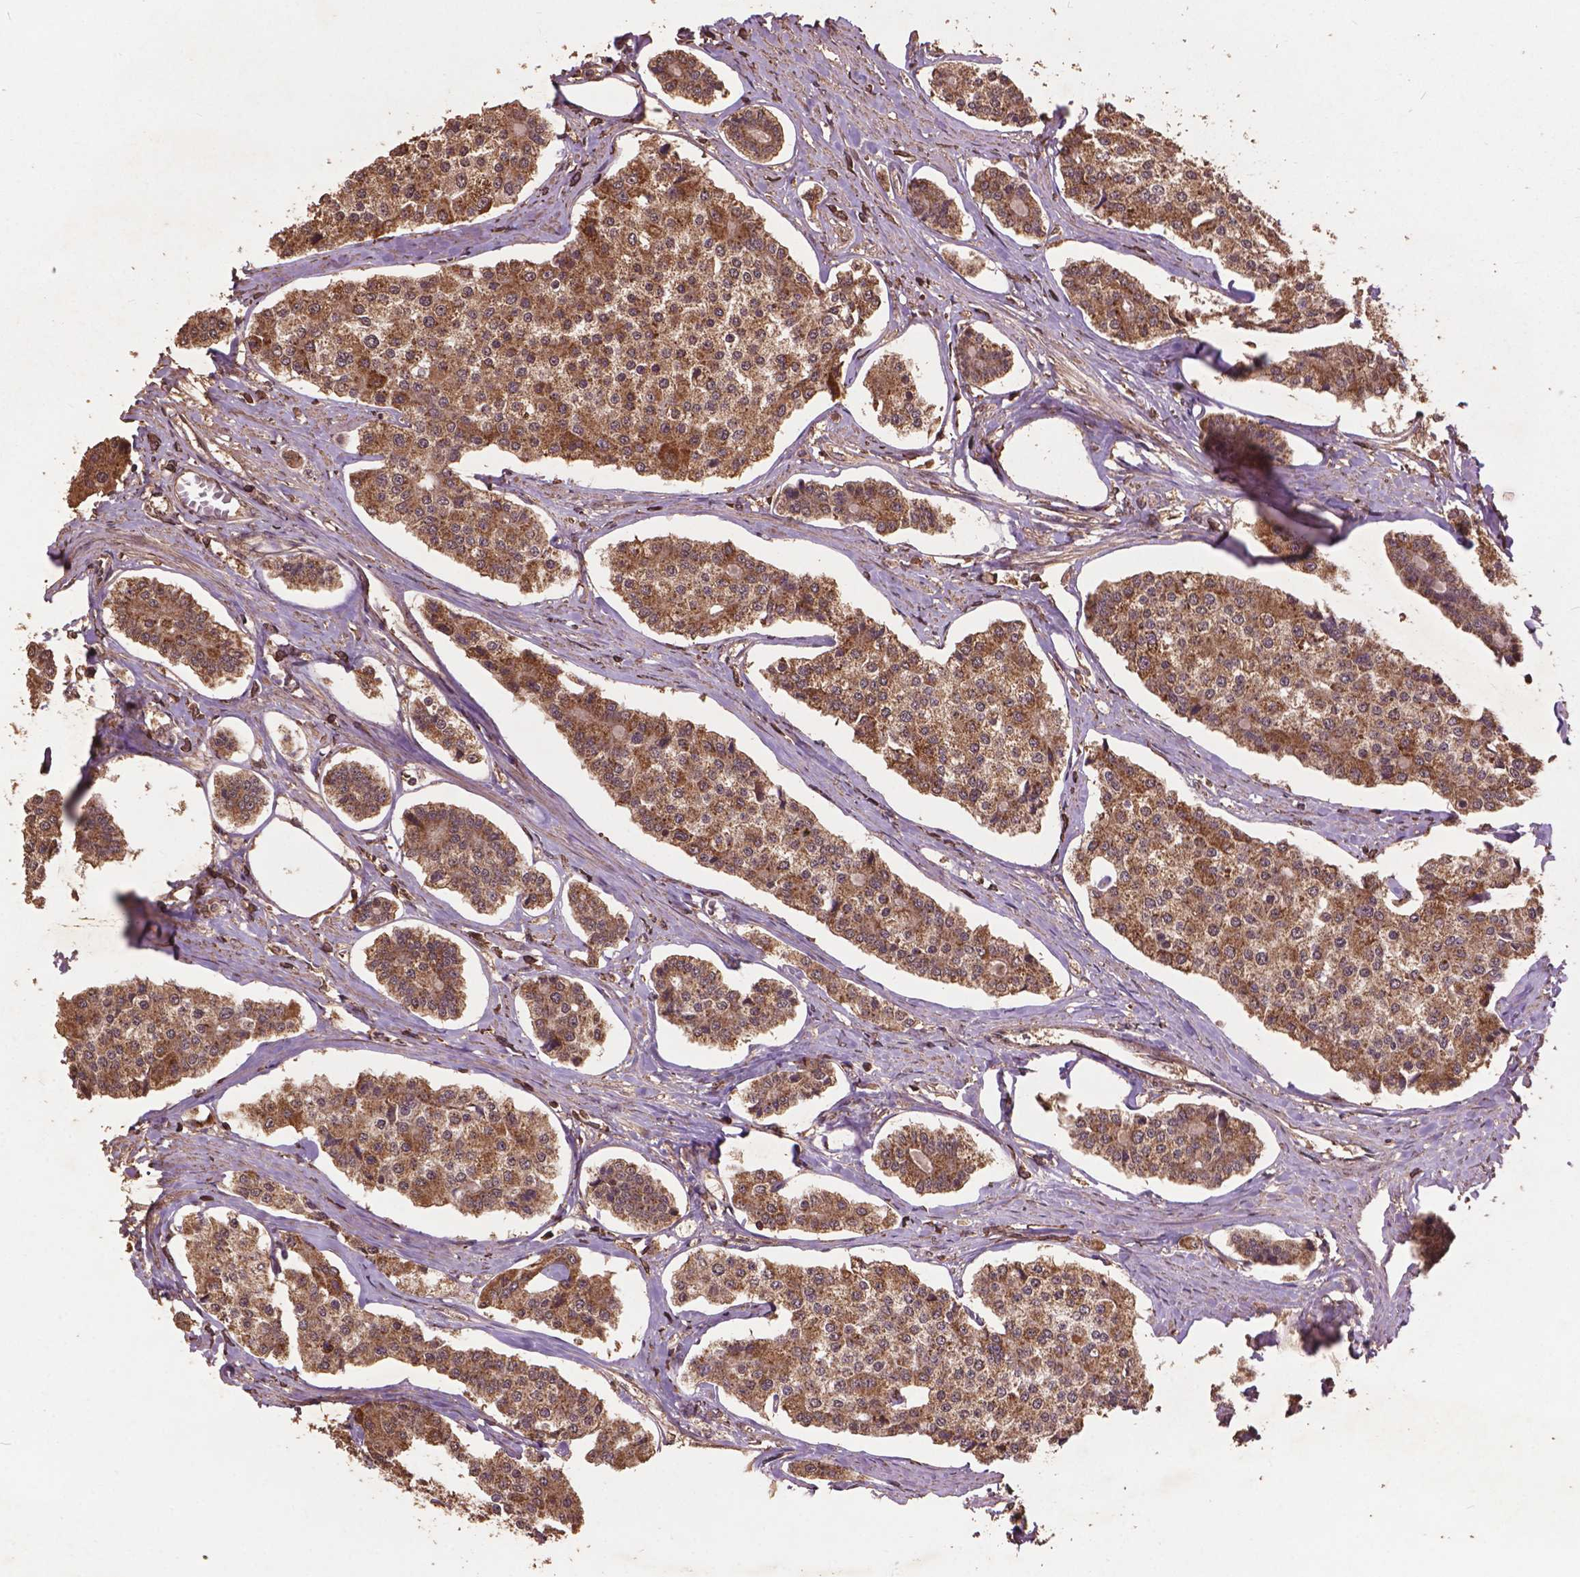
{"staining": {"intensity": "moderate", "quantity": ">75%", "location": "cytoplasmic/membranous"}, "tissue": "carcinoid", "cell_type": "Tumor cells", "image_type": "cancer", "snomed": [{"axis": "morphology", "description": "Carcinoid, malignant, NOS"}, {"axis": "topography", "description": "Small intestine"}], "caption": "Carcinoid was stained to show a protein in brown. There is medium levels of moderate cytoplasmic/membranous staining in about >75% of tumor cells. Nuclei are stained in blue.", "gene": "BABAM1", "patient": {"sex": "female", "age": 65}}